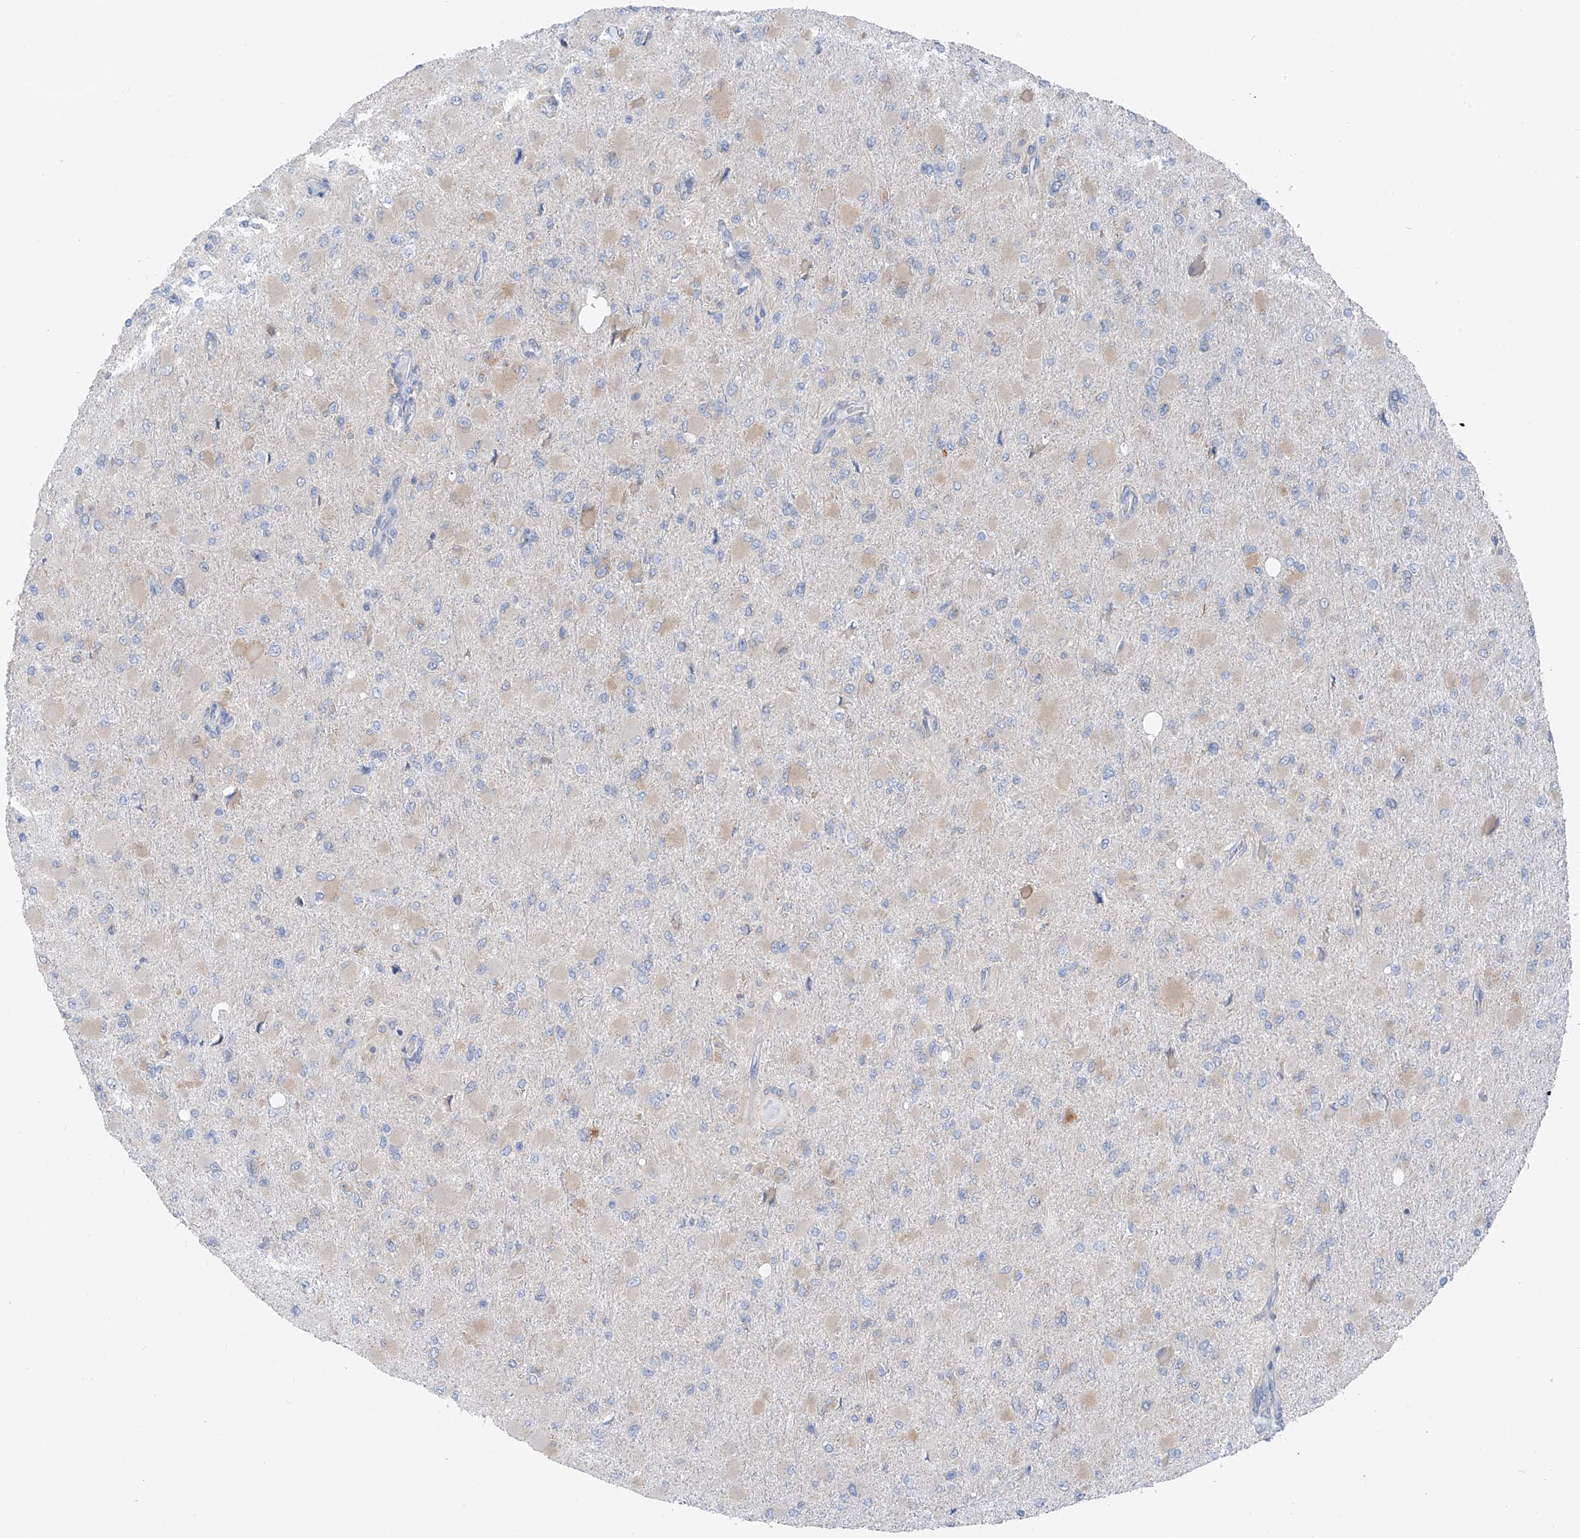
{"staining": {"intensity": "negative", "quantity": "none", "location": "none"}, "tissue": "glioma", "cell_type": "Tumor cells", "image_type": "cancer", "snomed": [{"axis": "morphology", "description": "Glioma, malignant, High grade"}, {"axis": "topography", "description": "Cerebral cortex"}], "caption": "There is no significant staining in tumor cells of high-grade glioma (malignant). (DAB IHC visualized using brightfield microscopy, high magnification).", "gene": "POMGNT2", "patient": {"sex": "female", "age": 36}}